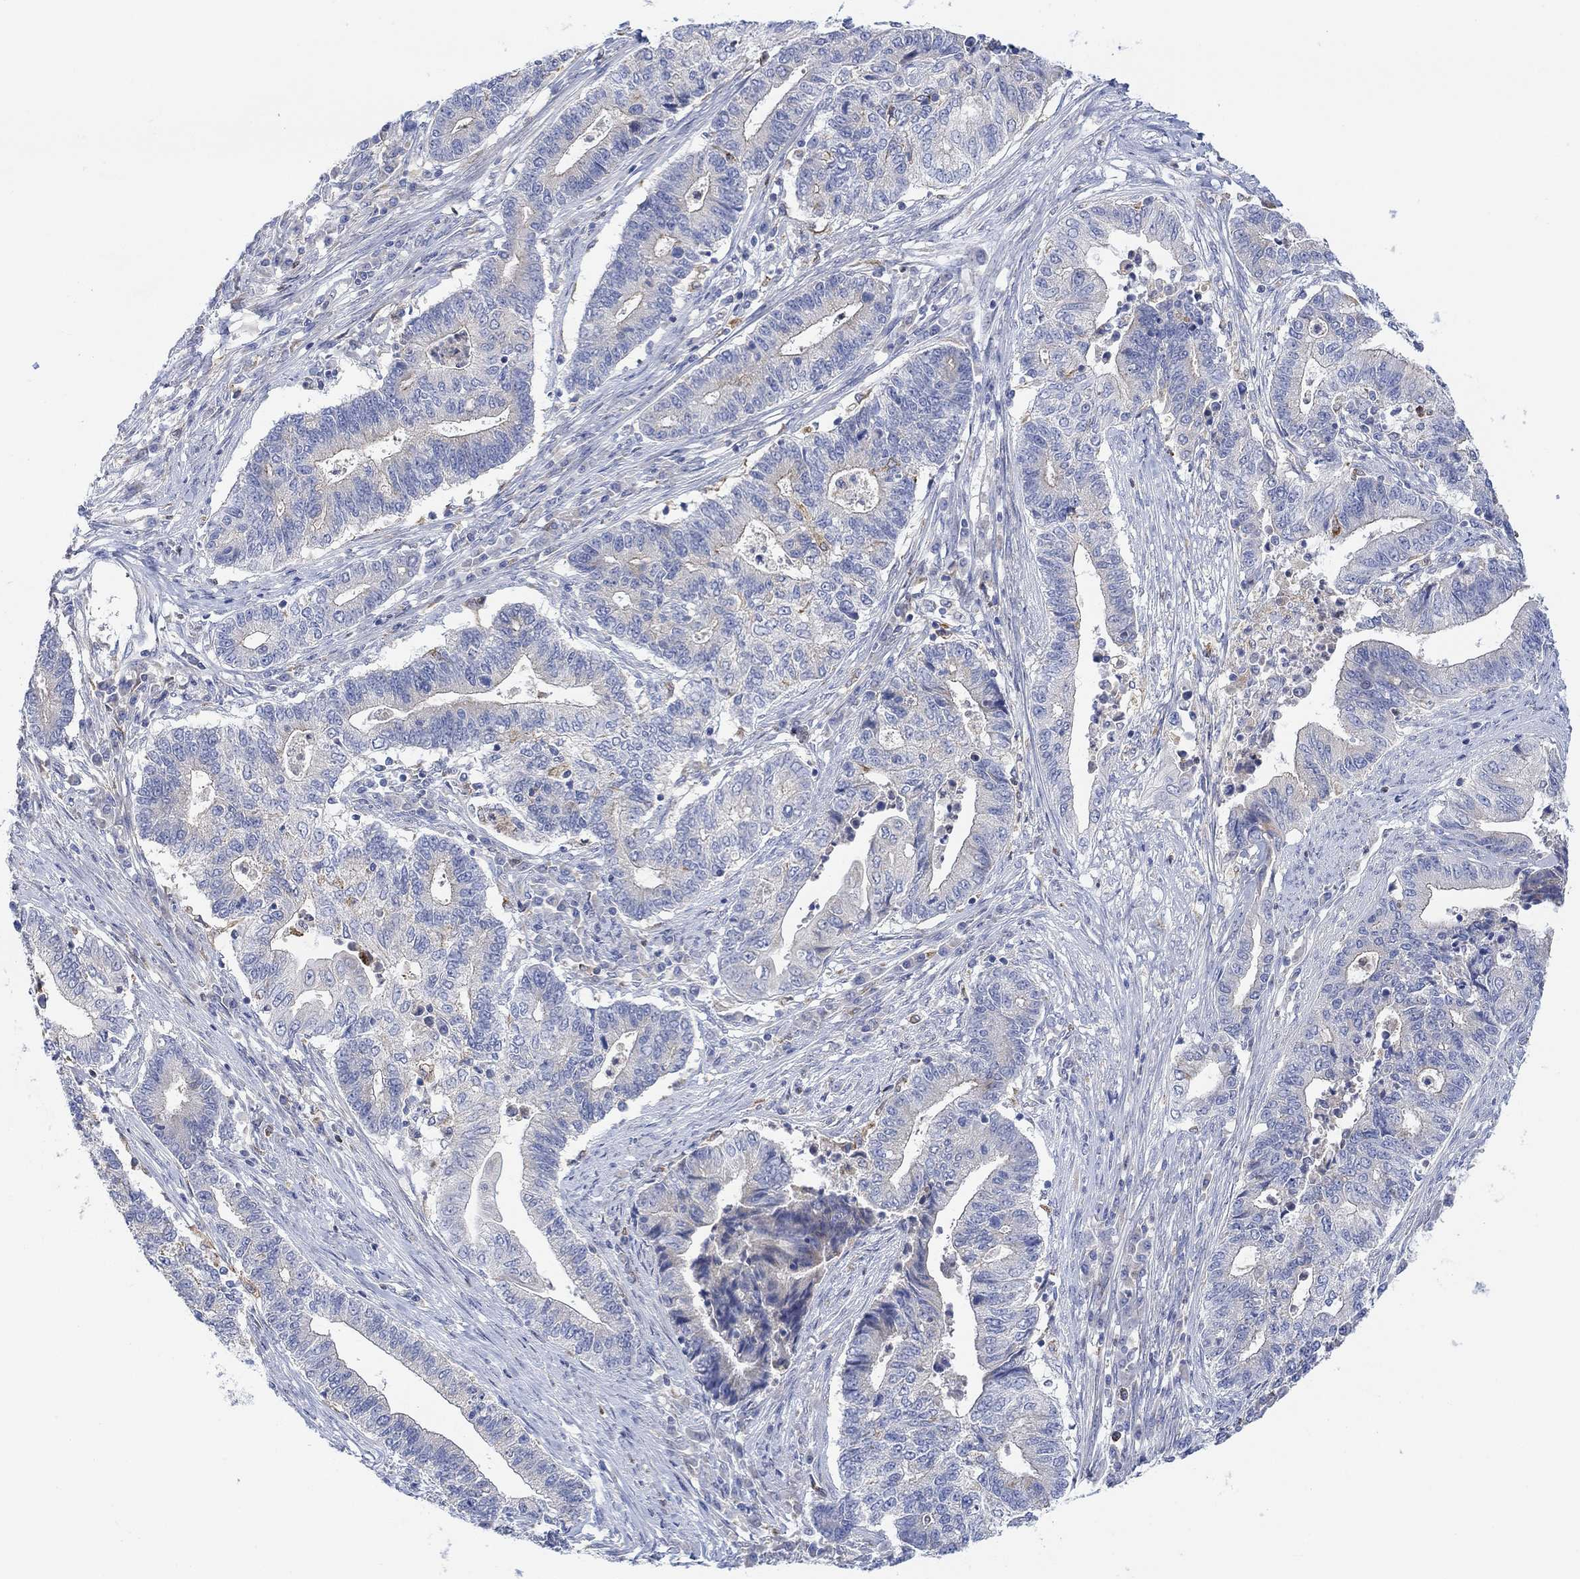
{"staining": {"intensity": "negative", "quantity": "none", "location": "none"}, "tissue": "endometrial cancer", "cell_type": "Tumor cells", "image_type": "cancer", "snomed": [{"axis": "morphology", "description": "Adenocarcinoma, NOS"}, {"axis": "topography", "description": "Uterus"}, {"axis": "topography", "description": "Endometrium"}], "caption": "An immunohistochemistry micrograph of endometrial cancer (adenocarcinoma) is shown. There is no staining in tumor cells of endometrial cancer (adenocarcinoma).", "gene": "ACSL1", "patient": {"sex": "female", "age": 54}}